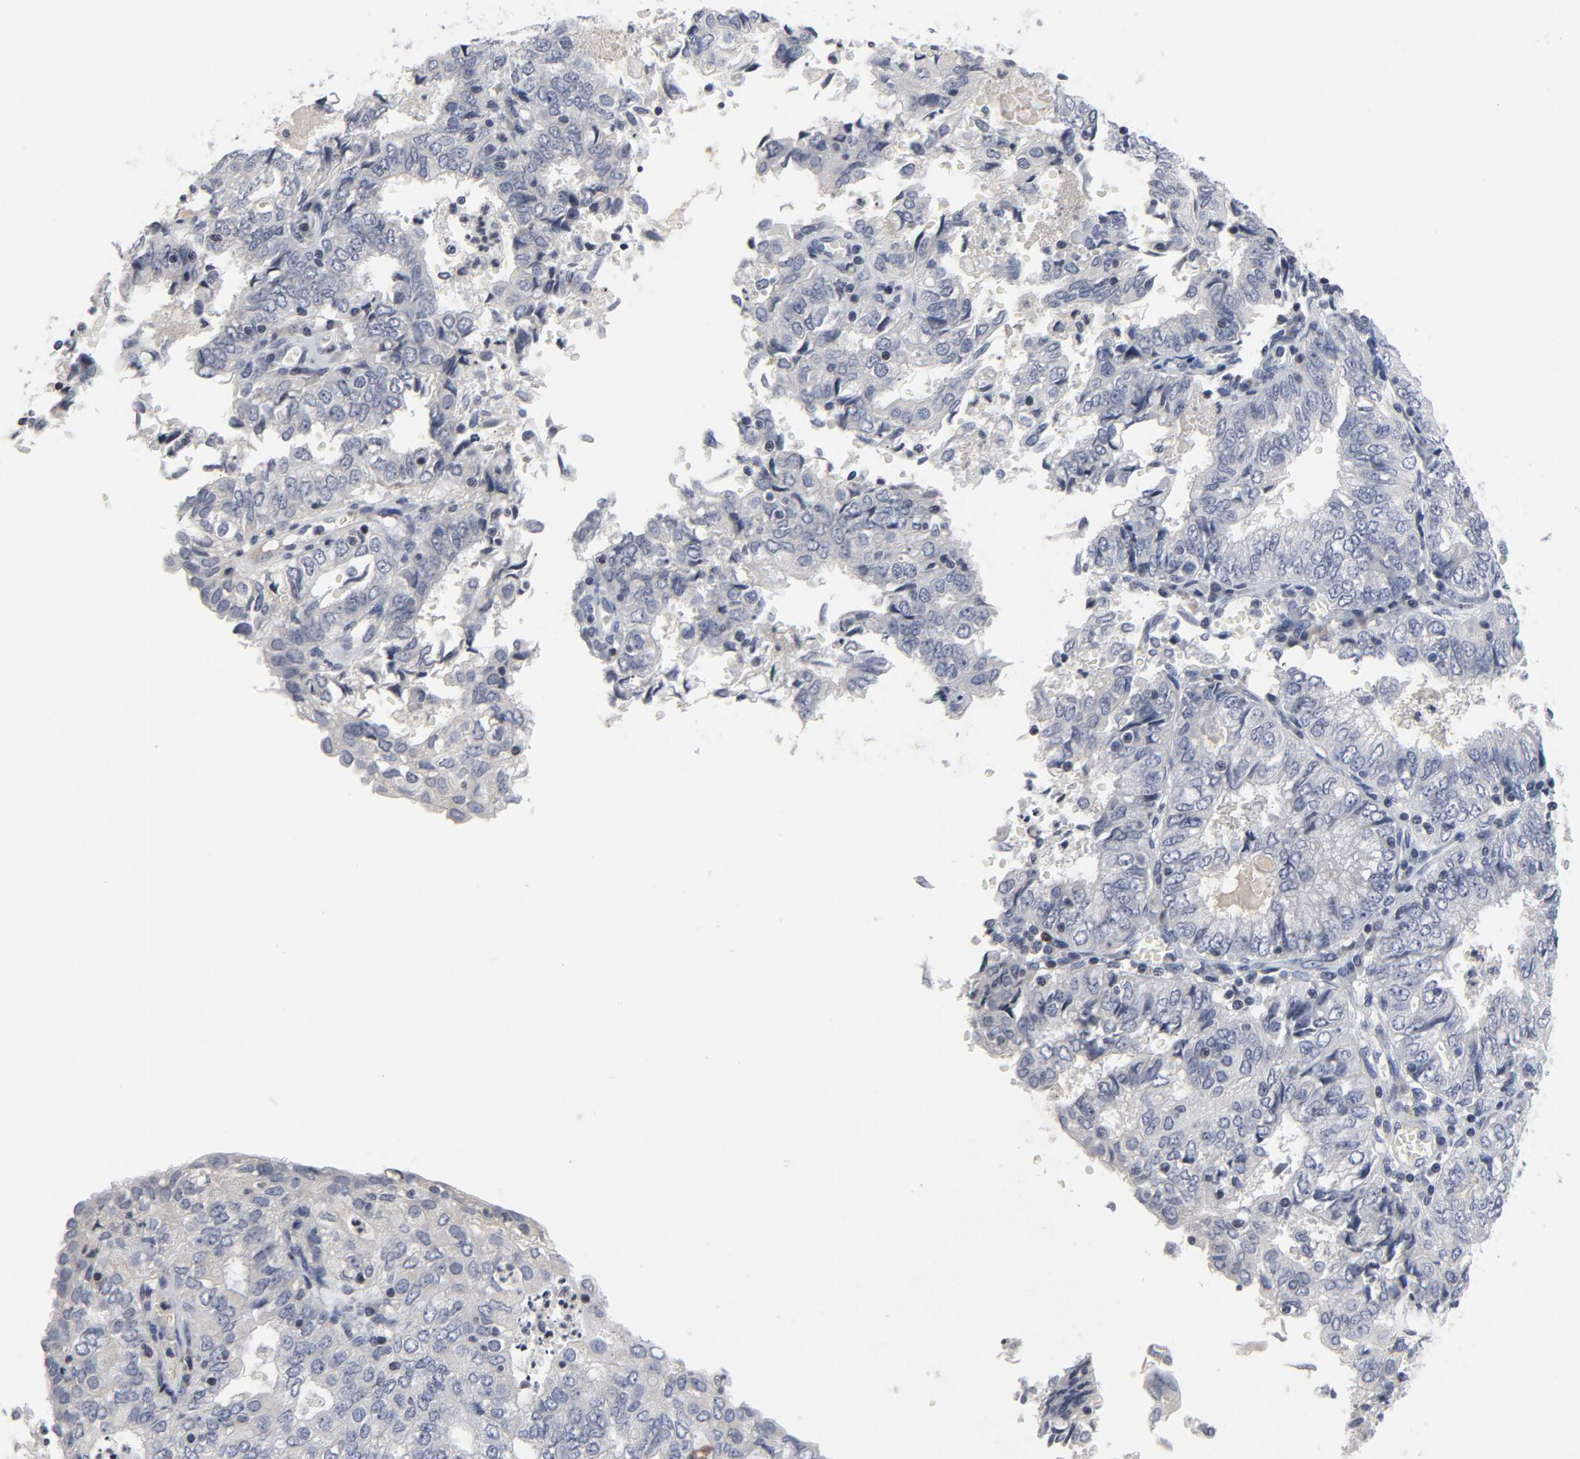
{"staining": {"intensity": "negative", "quantity": "none", "location": "none"}, "tissue": "endometrial cancer", "cell_type": "Tumor cells", "image_type": "cancer", "snomed": [{"axis": "morphology", "description": "Adenocarcinoma, NOS"}, {"axis": "topography", "description": "Endometrium"}], "caption": "Immunohistochemical staining of adenocarcinoma (endometrial) demonstrates no significant positivity in tumor cells.", "gene": "TCL1A", "patient": {"sex": "female", "age": 69}}